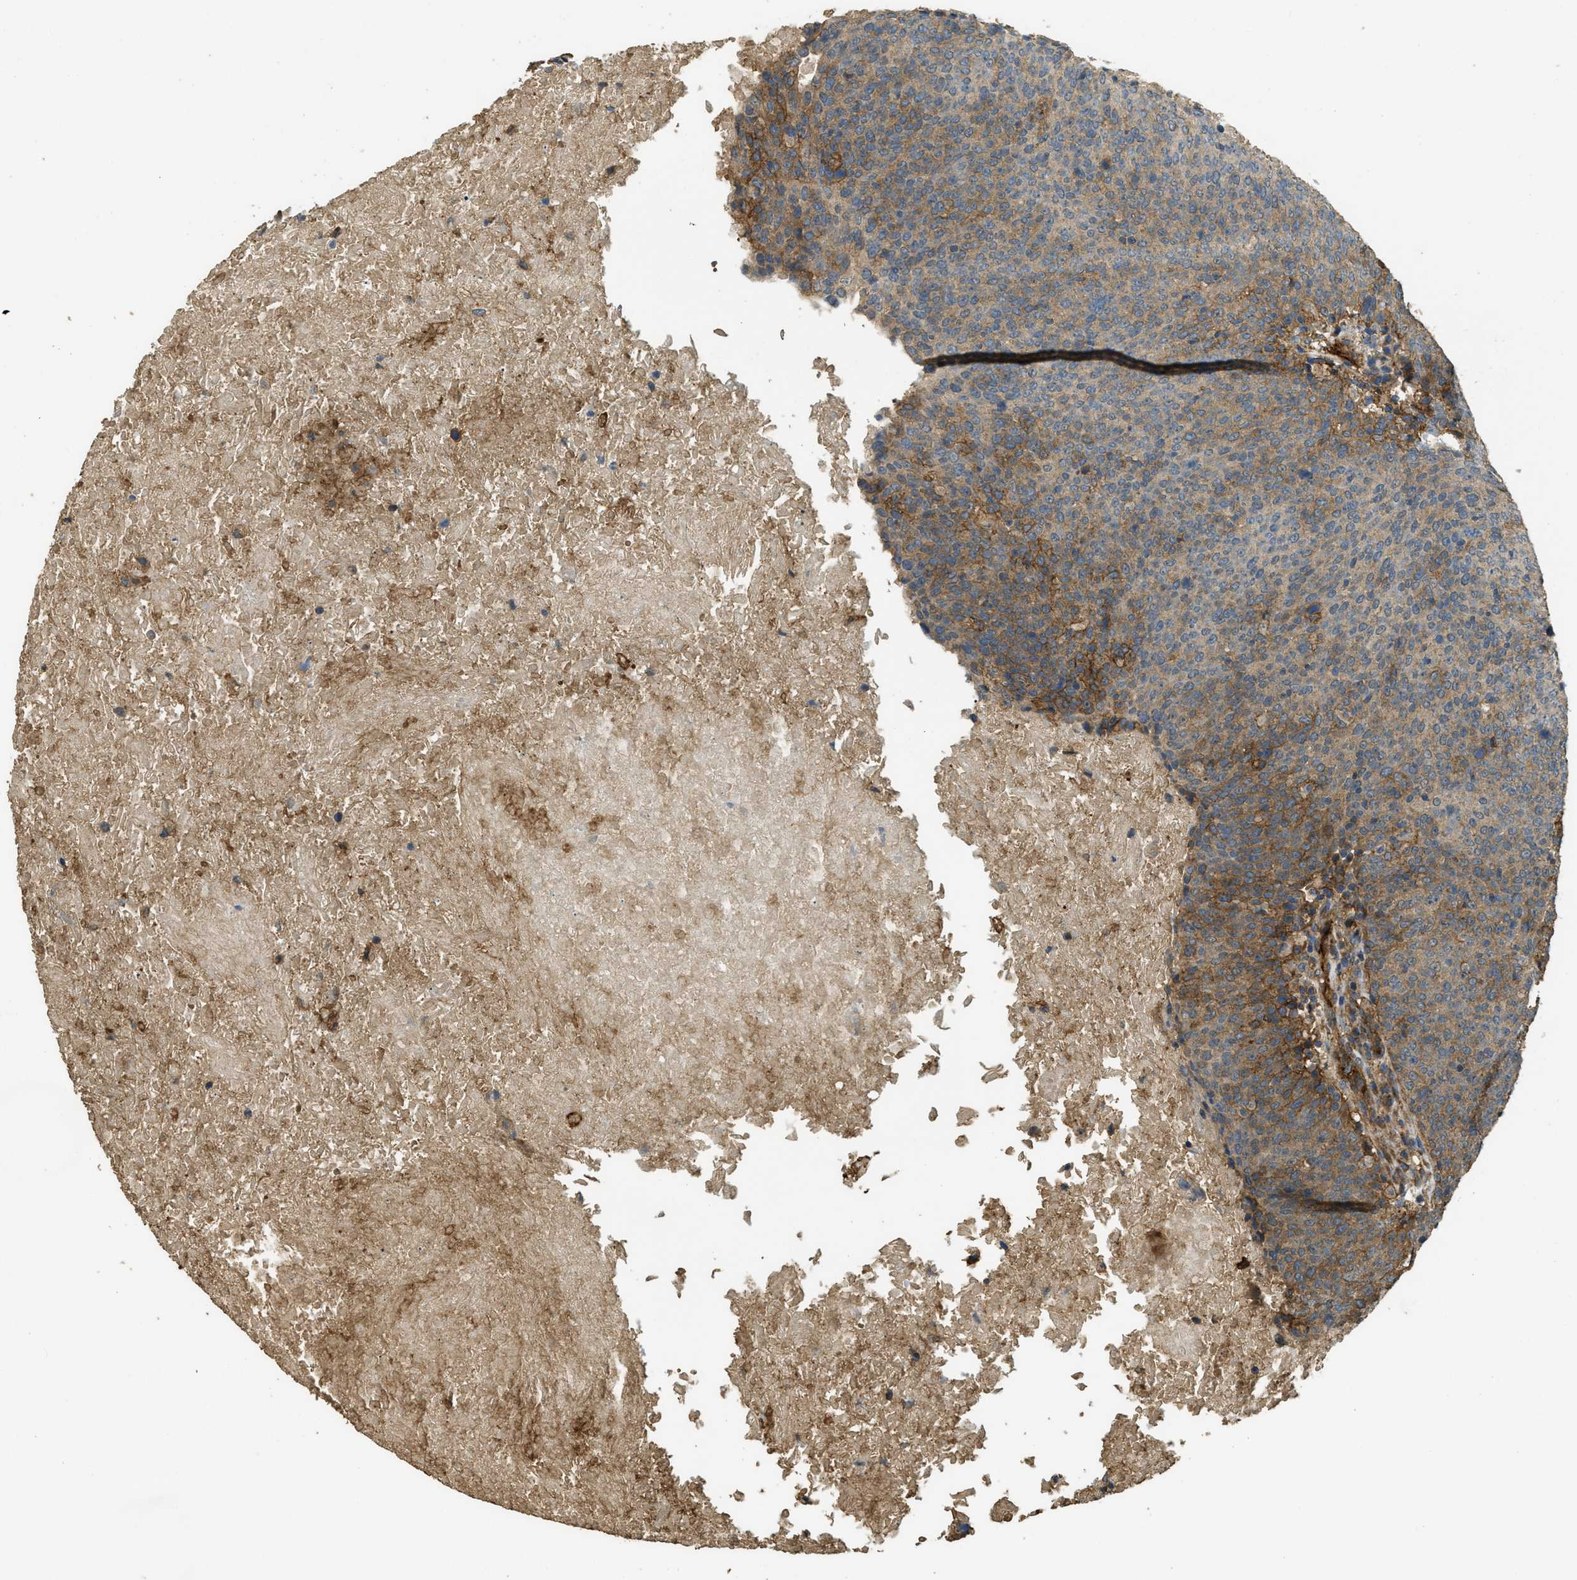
{"staining": {"intensity": "moderate", "quantity": ">75%", "location": "cytoplasmic/membranous"}, "tissue": "head and neck cancer", "cell_type": "Tumor cells", "image_type": "cancer", "snomed": [{"axis": "morphology", "description": "Squamous cell carcinoma, NOS"}, {"axis": "morphology", "description": "Squamous cell carcinoma, metastatic, NOS"}, {"axis": "topography", "description": "Lymph node"}, {"axis": "topography", "description": "Head-Neck"}], "caption": "This is an image of immunohistochemistry (IHC) staining of head and neck metastatic squamous cell carcinoma, which shows moderate expression in the cytoplasmic/membranous of tumor cells.", "gene": "CD276", "patient": {"sex": "male", "age": 62}}